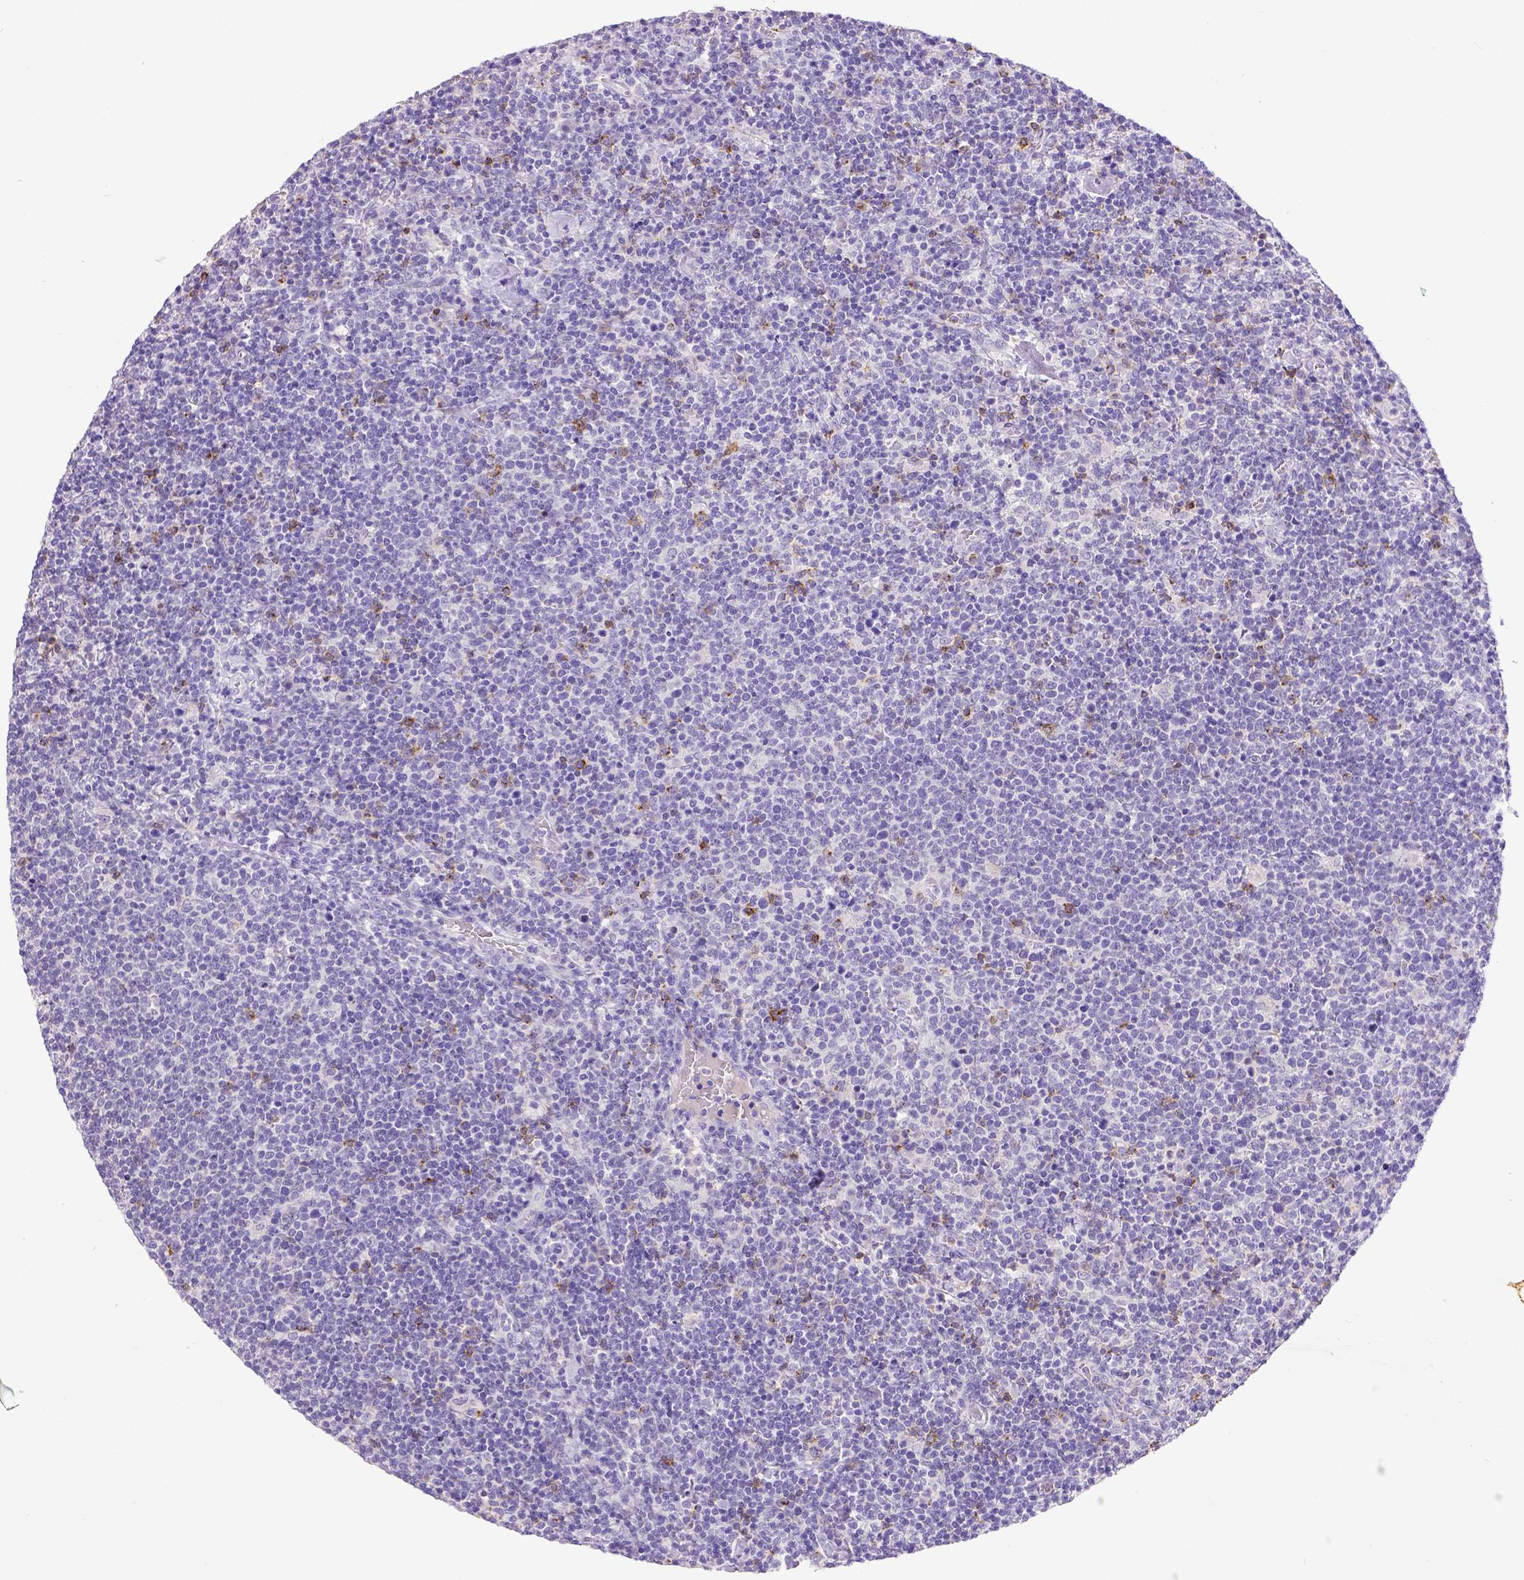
{"staining": {"intensity": "negative", "quantity": "none", "location": "none"}, "tissue": "lymphoma", "cell_type": "Tumor cells", "image_type": "cancer", "snomed": [{"axis": "morphology", "description": "Malignant lymphoma, non-Hodgkin's type, High grade"}, {"axis": "topography", "description": "Lymph node"}], "caption": "Immunohistochemical staining of malignant lymphoma, non-Hodgkin's type (high-grade) demonstrates no significant positivity in tumor cells.", "gene": "B3GAT1", "patient": {"sex": "male", "age": 61}}